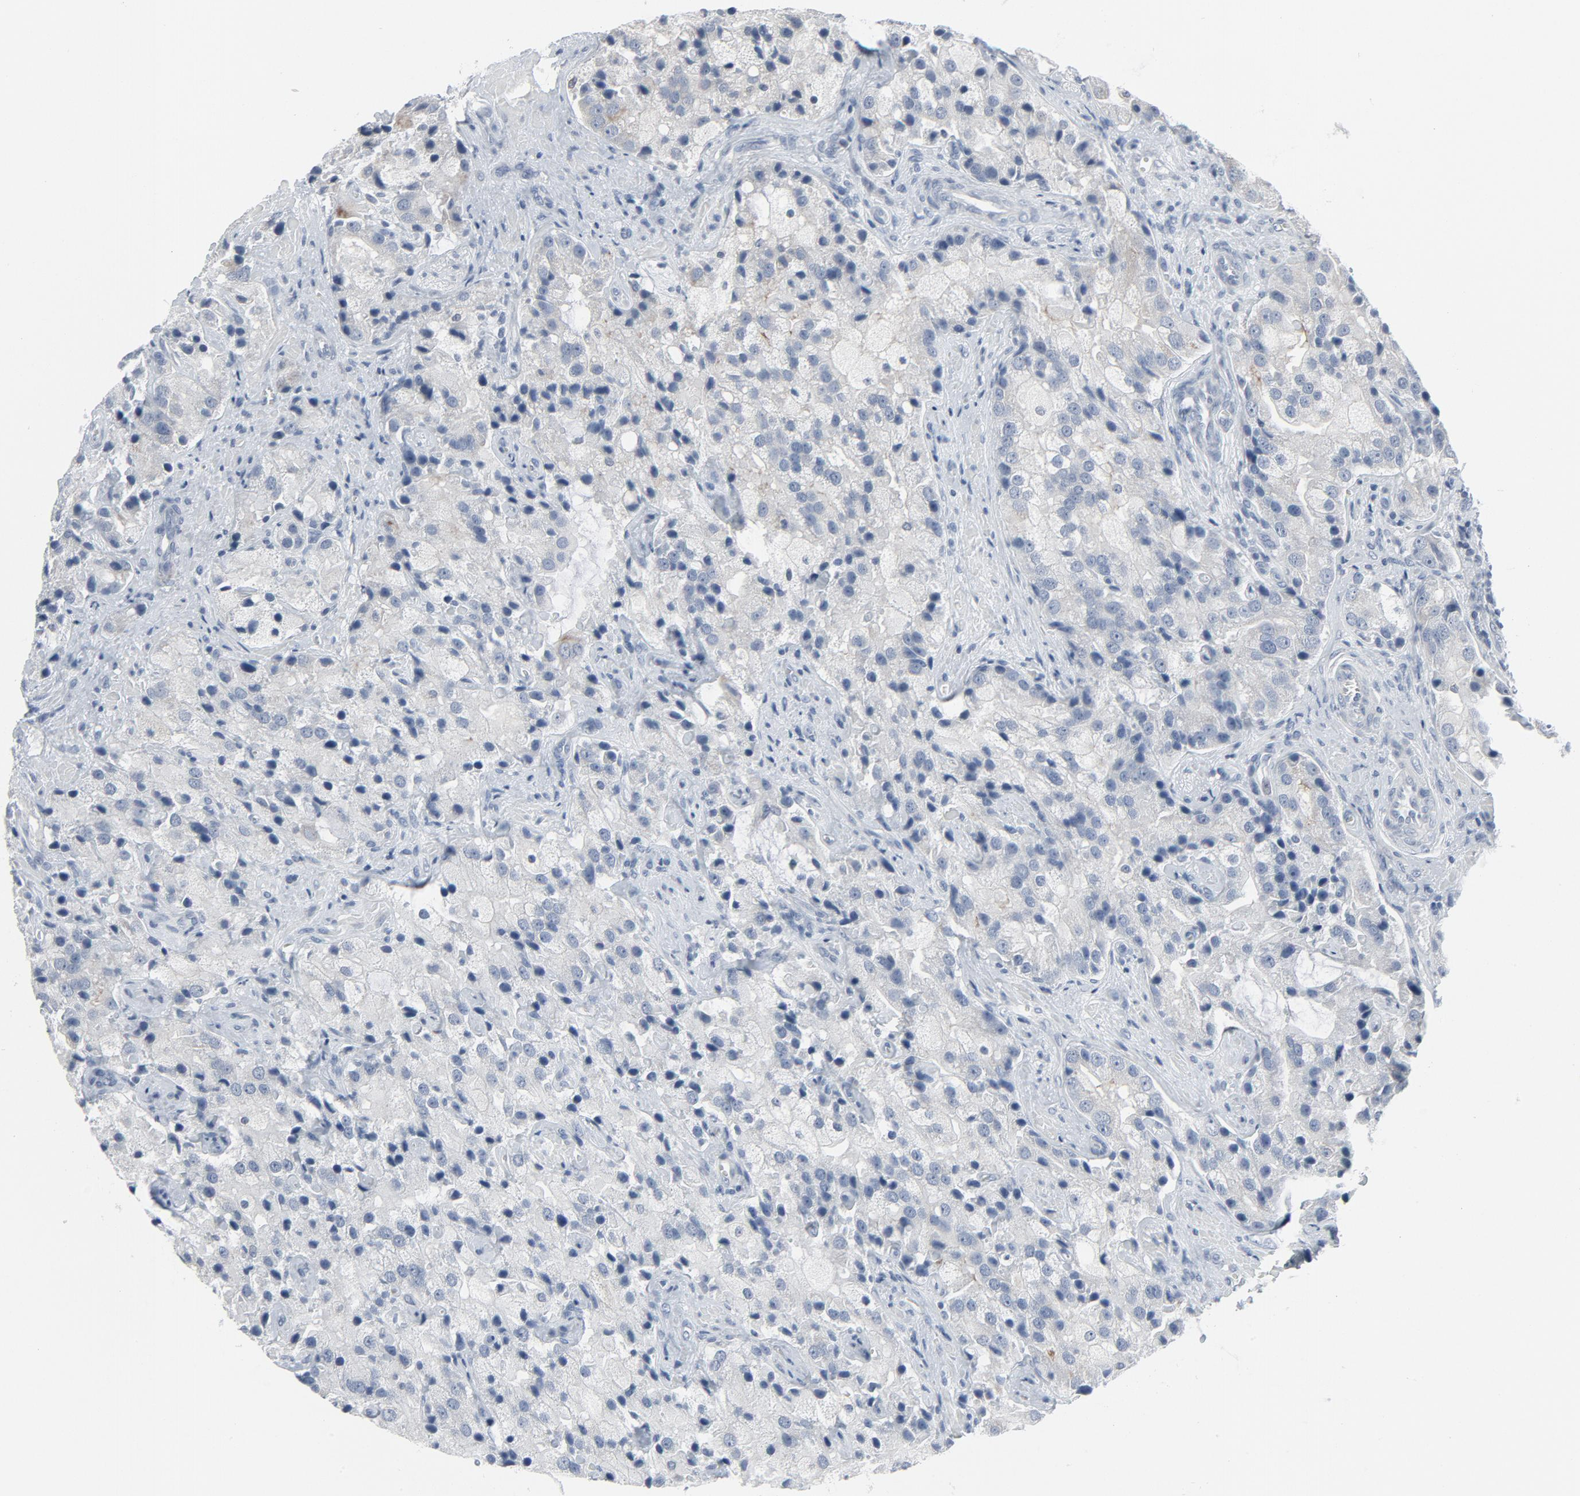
{"staining": {"intensity": "negative", "quantity": "none", "location": "none"}, "tissue": "prostate cancer", "cell_type": "Tumor cells", "image_type": "cancer", "snomed": [{"axis": "morphology", "description": "Adenocarcinoma, High grade"}, {"axis": "topography", "description": "Prostate"}], "caption": "Tumor cells show no significant protein staining in prostate cancer (high-grade adenocarcinoma).", "gene": "GPX2", "patient": {"sex": "male", "age": 70}}